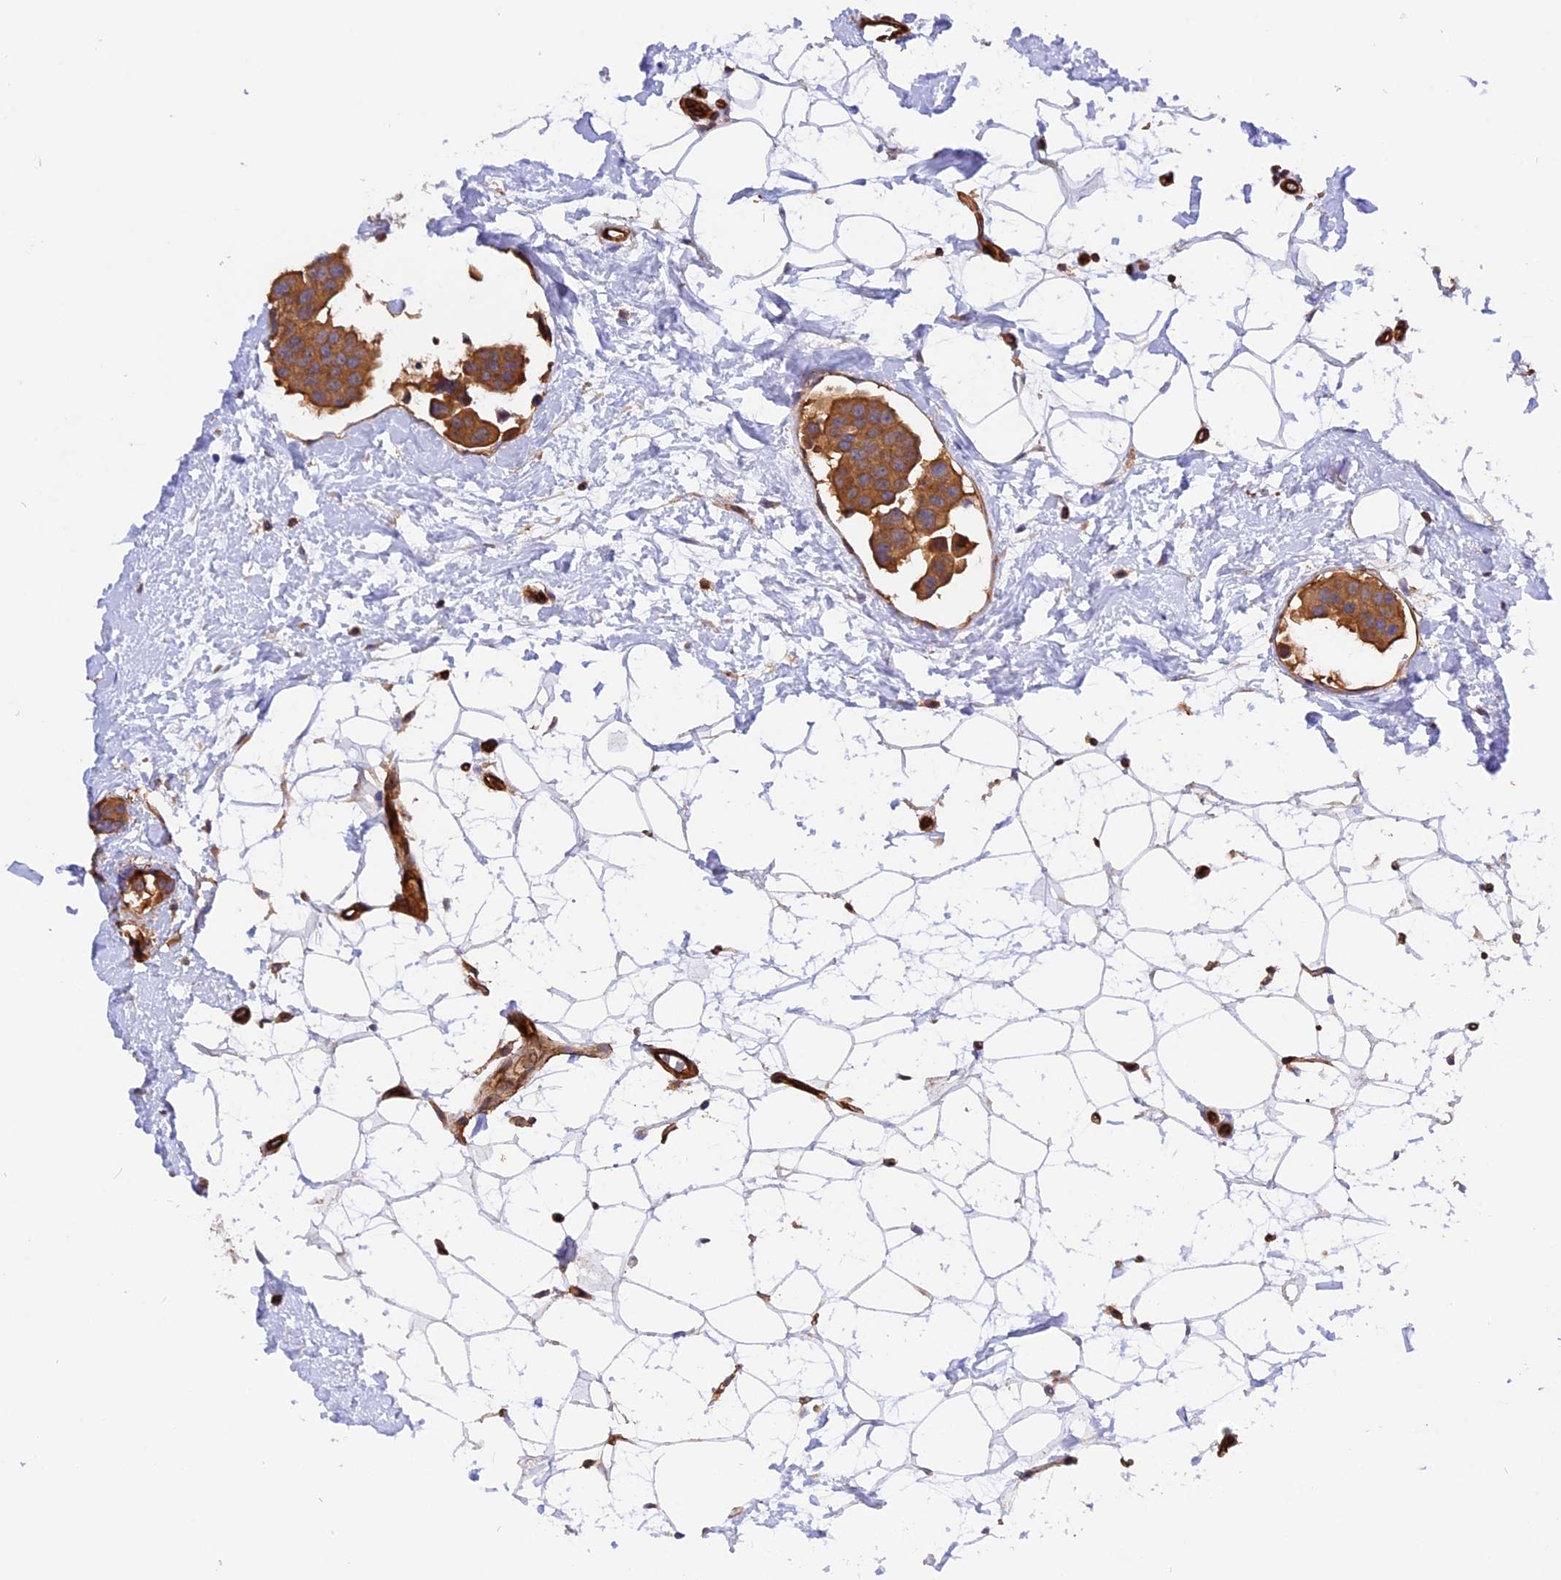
{"staining": {"intensity": "strong", "quantity": ">75%", "location": "cytoplasmic/membranous"}, "tissue": "breast cancer", "cell_type": "Tumor cells", "image_type": "cancer", "snomed": [{"axis": "morphology", "description": "Normal tissue, NOS"}, {"axis": "morphology", "description": "Duct carcinoma"}, {"axis": "topography", "description": "Breast"}], "caption": "DAB (3,3'-diaminobenzidine) immunohistochemical staining of breast cancer shows strong cytoplasmic/membranous protein positivity in about >75% of tumor cells. Nuclei are stained in blue.", "gene": "C5orf22", "patient": {"sex": "female", "age": 39}}